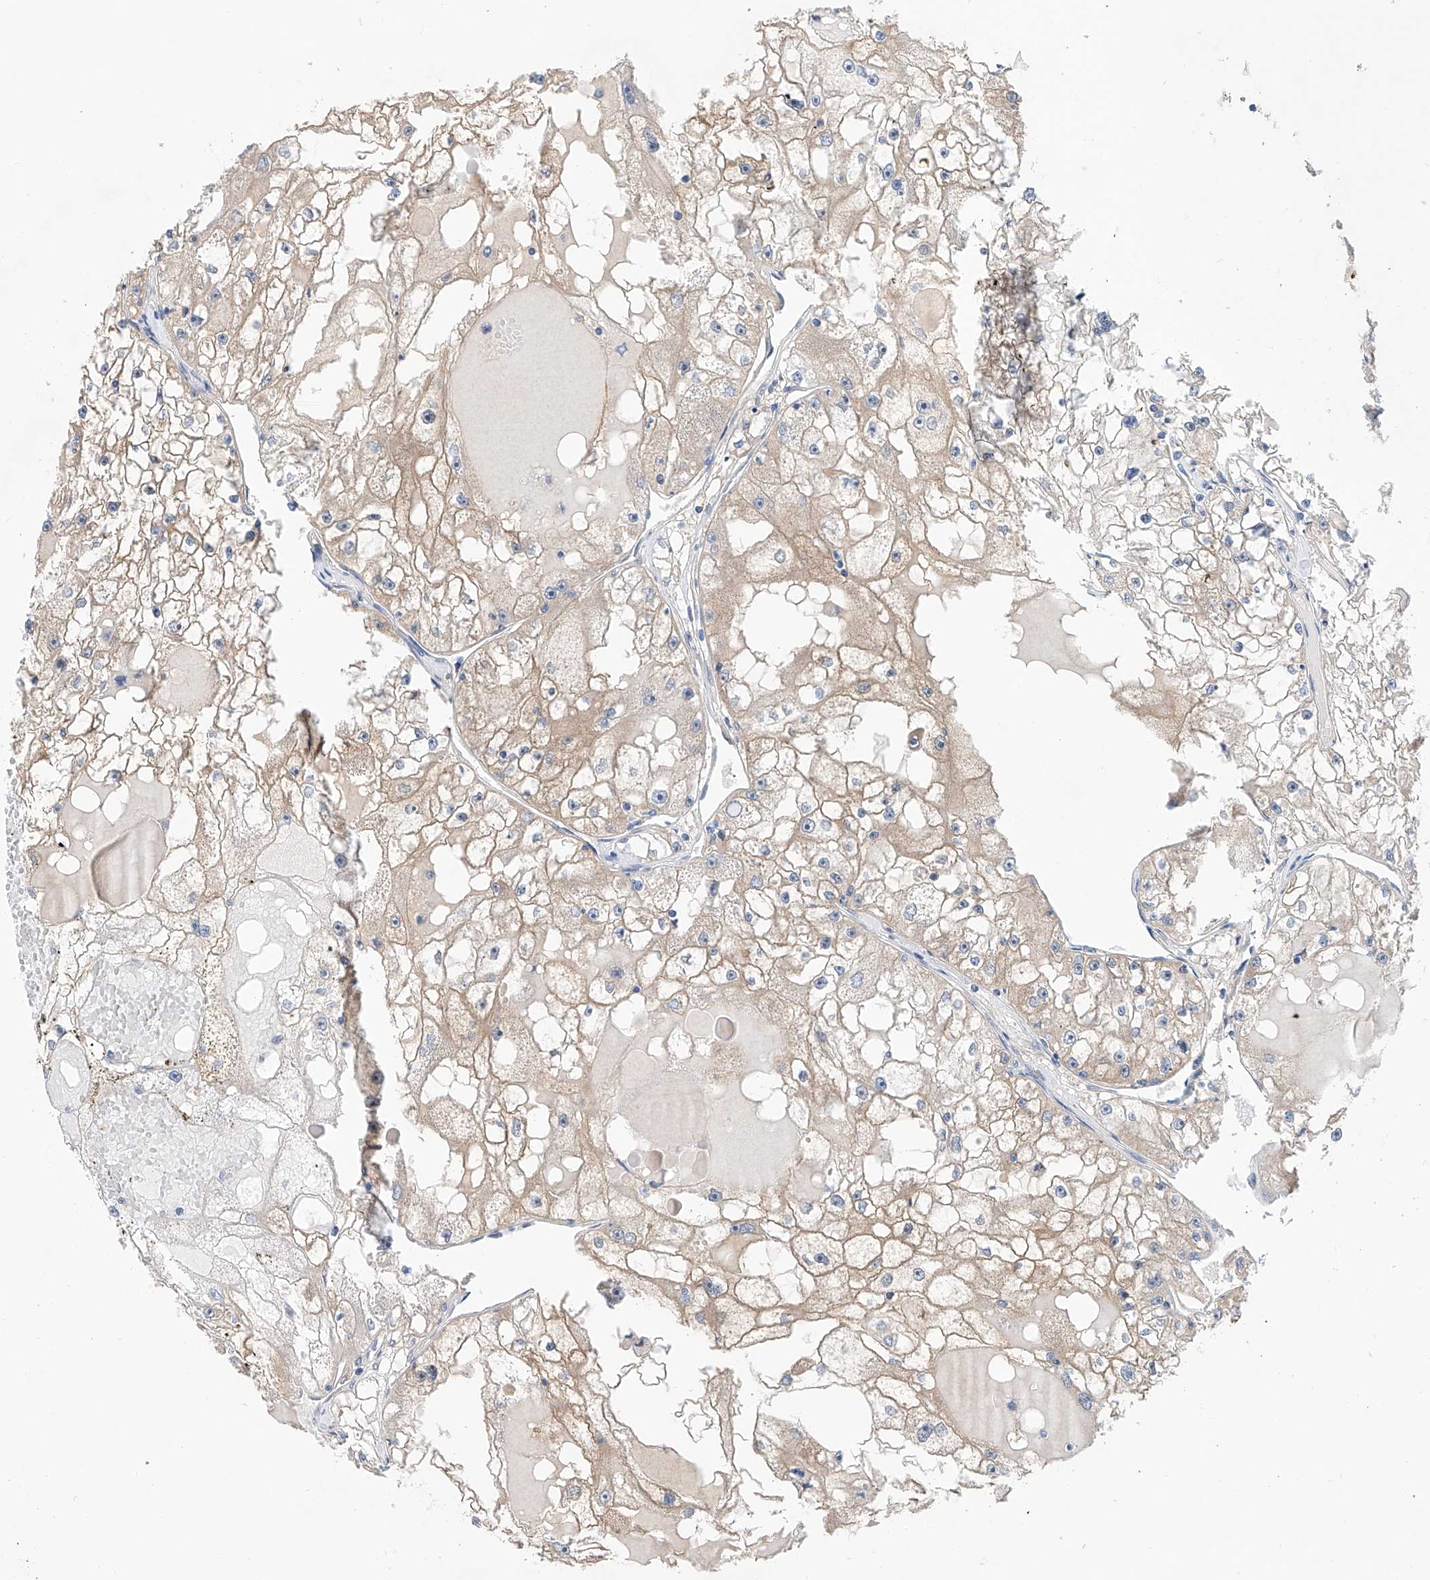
{"staining": {"intensity": "weak", "quantity": "<25%", "location": "cytoplasmic/membranous"}, "tissue": "renal cancer", "cell_type": "Tumor cells", "image_type": "cancer", "snomed": [{"axis": "morphology", "description": "Adenocarcinoma, NOS"}, {"axis": "topography", "description": "Kidney"}], "caption": "IHC photomicrograph of adenocarcinoma (renal) stained for a protein (brown), which shows no expression in tumor cells.", "gene": "SLC22A7", "patient": {"sex": "male", "age": 56}}